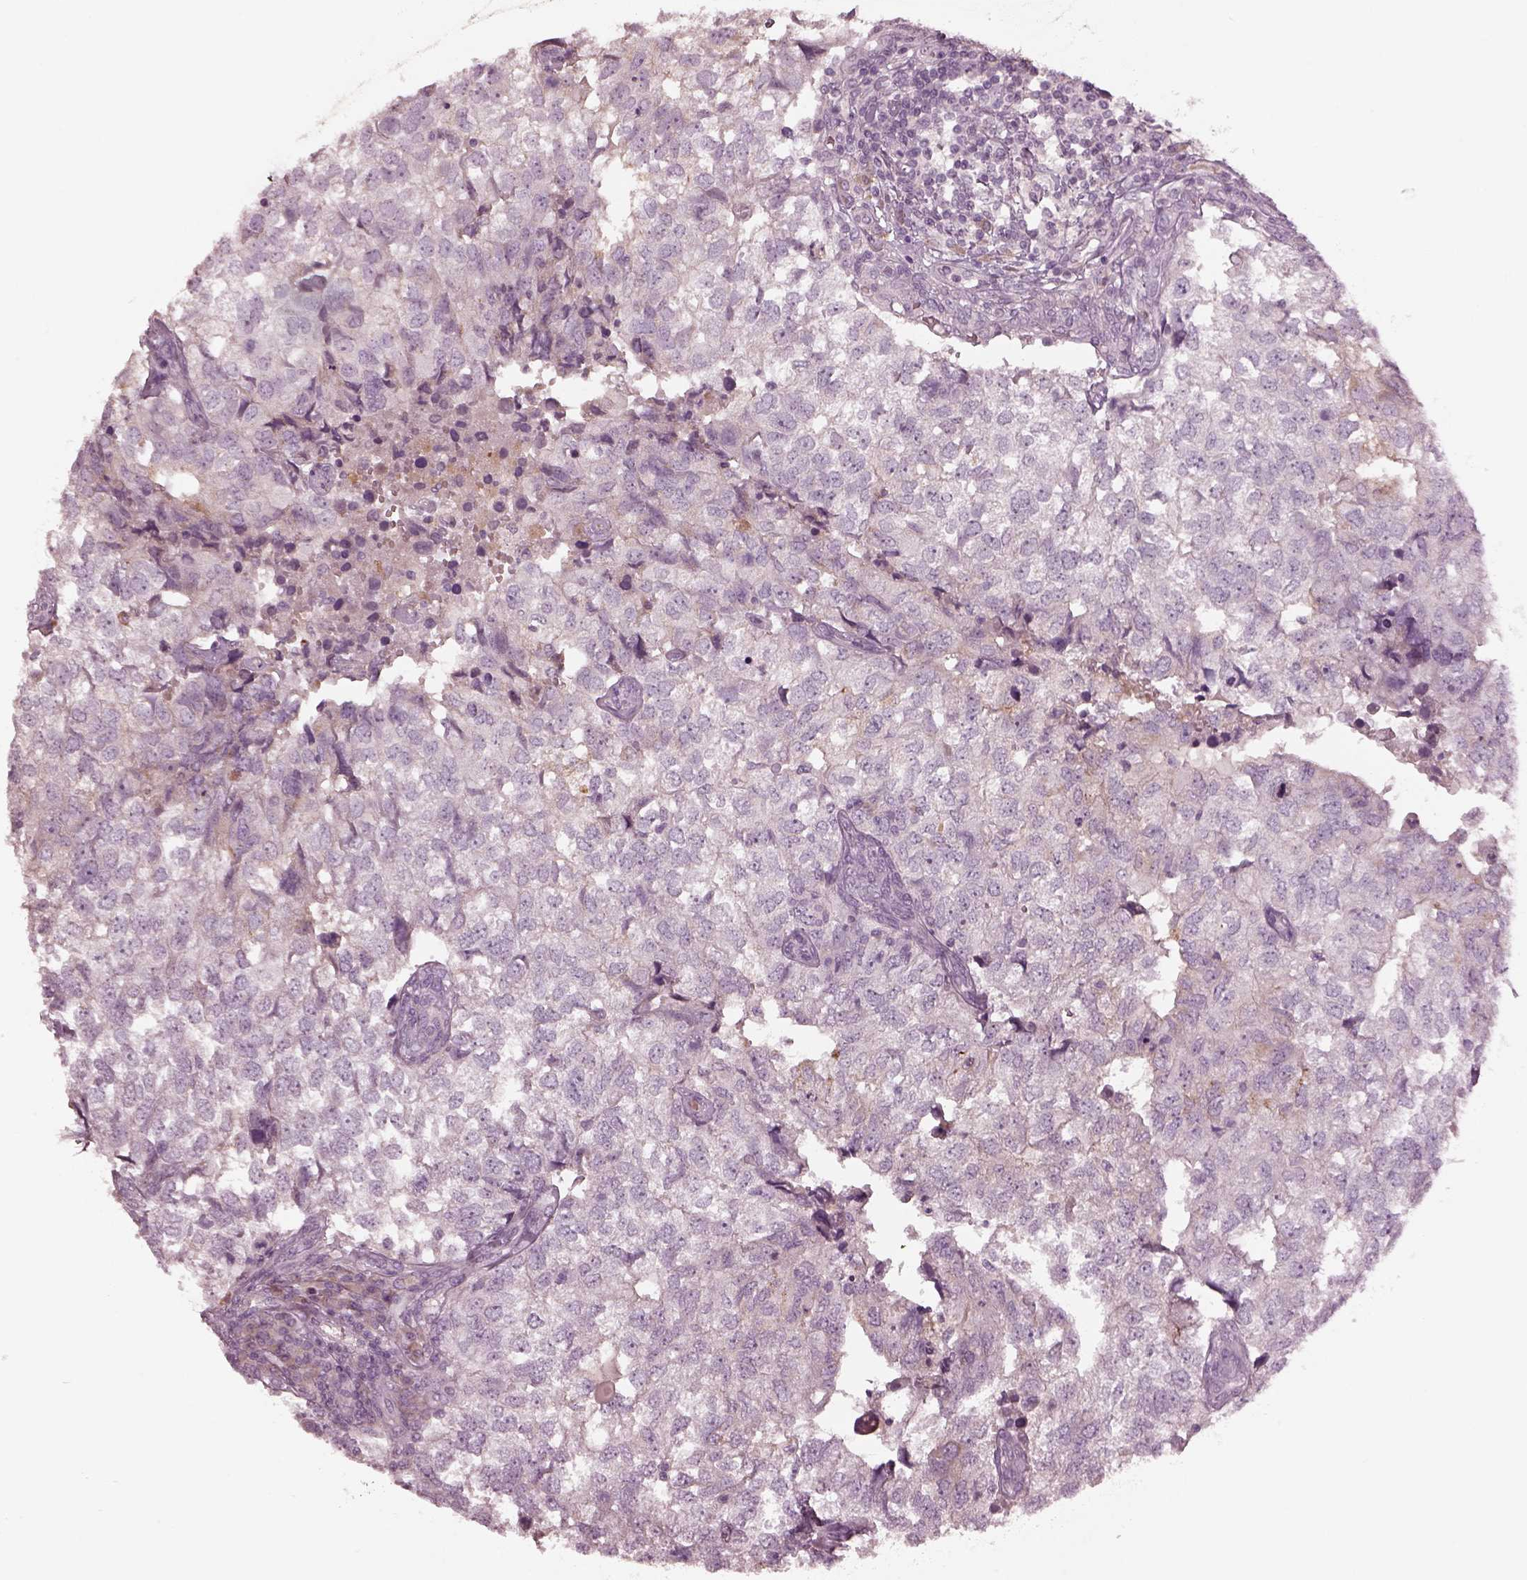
{"staining": {"intensity": "negative", "quantity": "none", "location": "none"}, "tissue": "breast cancer", "cell_type": "Tumor cells", "image_type": "cancer", "snomed": [{"axis": "morphology", "description": "Duct carcinoma"}, {"axis": "topography", "description": "Breast"}], "caption": "The immunohistochemistry micrograph has no significant expression in tumor cells of breast invasive ductal carcinoma tissue.", "gene": "MIA", "patient": {"sex": "female", "age": 30}}